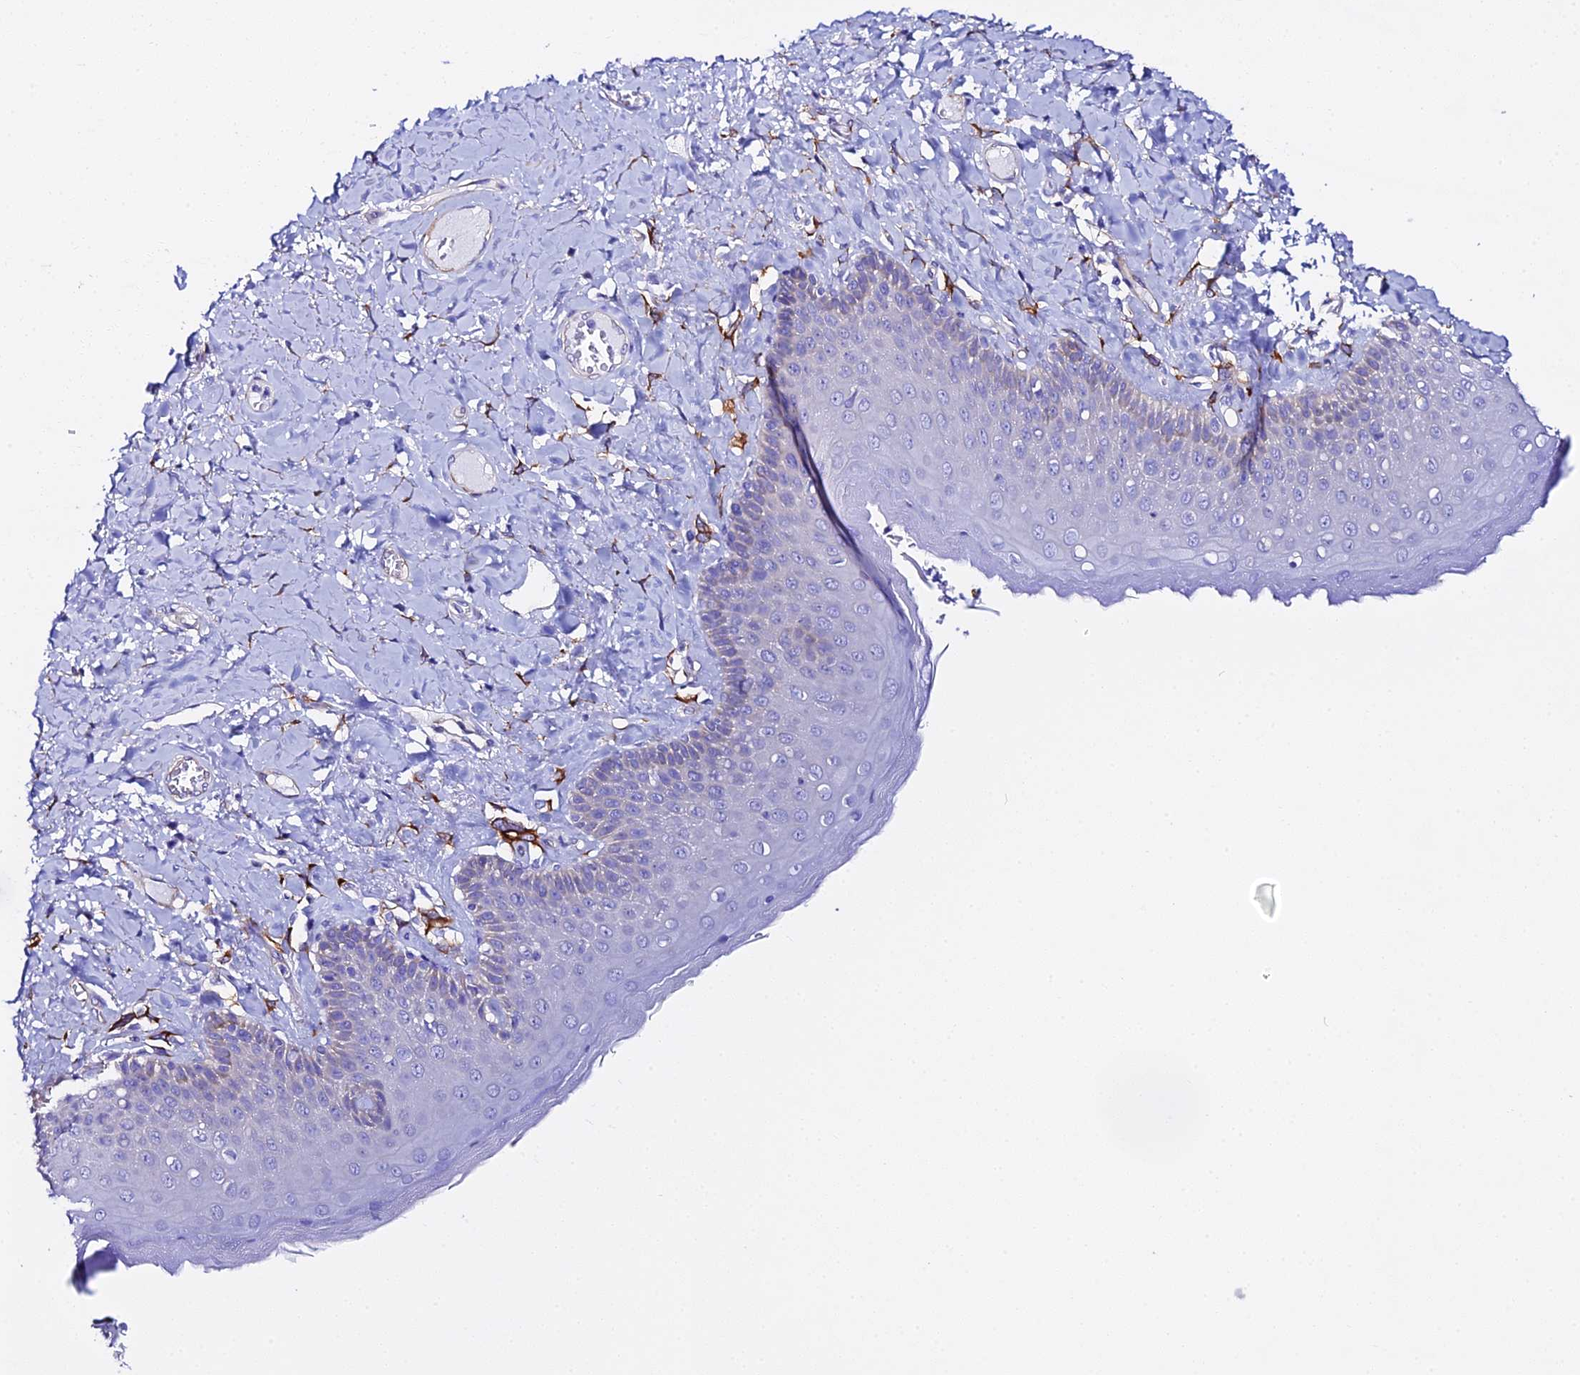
{"staining": {"intensity": "weak", "quantity": "<25%", "location": "cytoplasmic/membranous"}, "tissue": "skin", "cell_type": "Epidermal cells", "image_type": "normal", "snomed": [{"axis": "morphology", "description": "Normal tissue, NOS"}, {"axis": "topography", "description": "Anal"}], "caption": "This is an IHC histopathology image of unremarkable skin. There is no positivity in epidermal cells.", "gene": "CFAP45", "patient": {"sex": "male", "age": 69}}